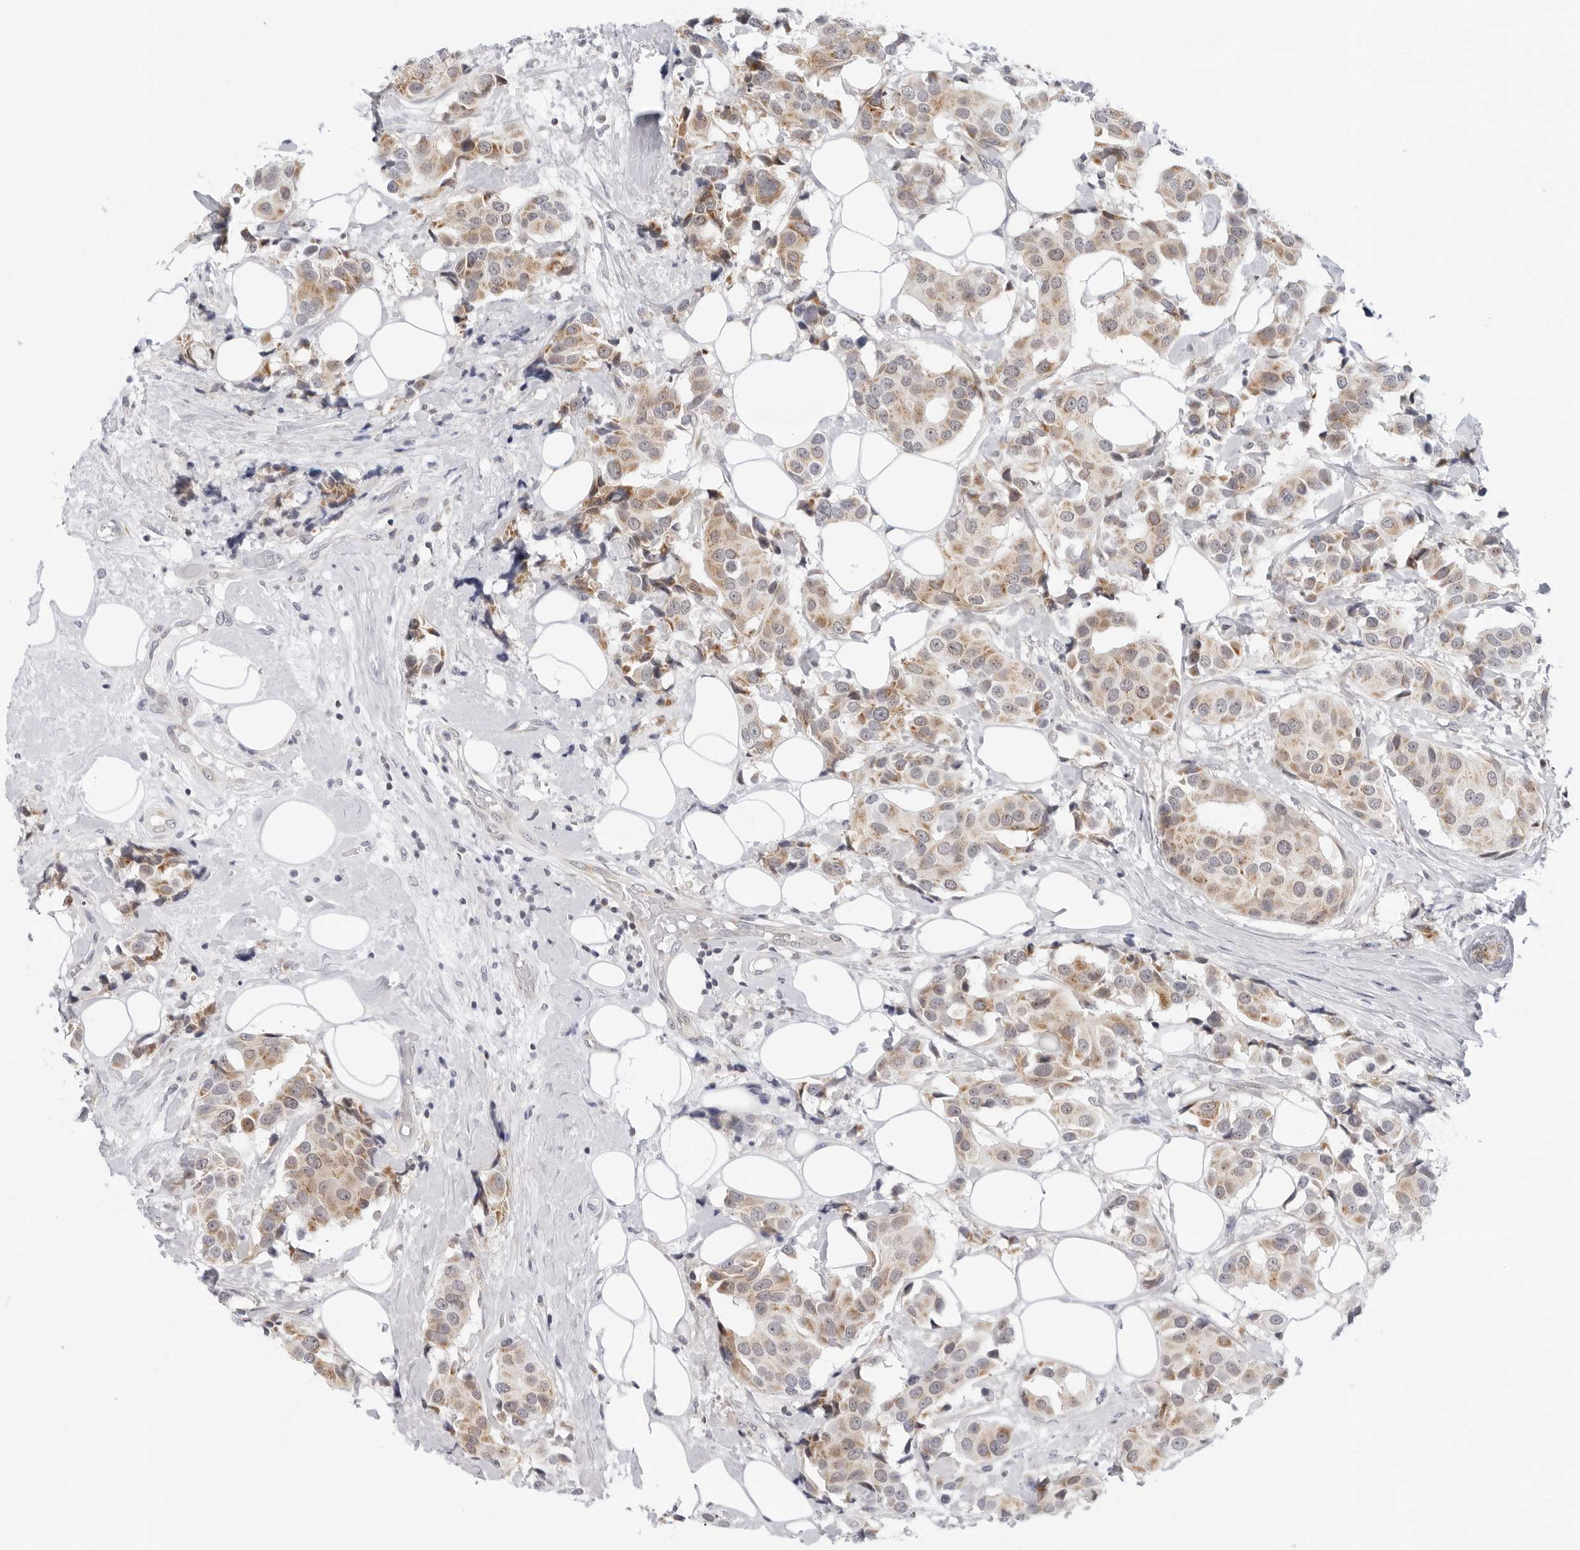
{"staining": {"intensity": "moderate", "quantity": ">75%", "location": "cytoplasmic/membranous"}, "tissue": "breast cancer", "cell_type": "Tumor cells", "image_type": "cancer", "snomed": [{"axis": "morphology", "description": "Normal tissue, NOS"}, {"axis": "morphology", "description": "Duct carcinoma"}, {"axis": "topography", "description": "Breast"}], "caption": "Brown immunohistochemical staining in intraductal carcinoma (breast) exhibits moderate cytoplasmic/membranous staining in about >75% of tumor cells.", "gene": "CIART", "patient": {"sex": "female", "age": 39}}